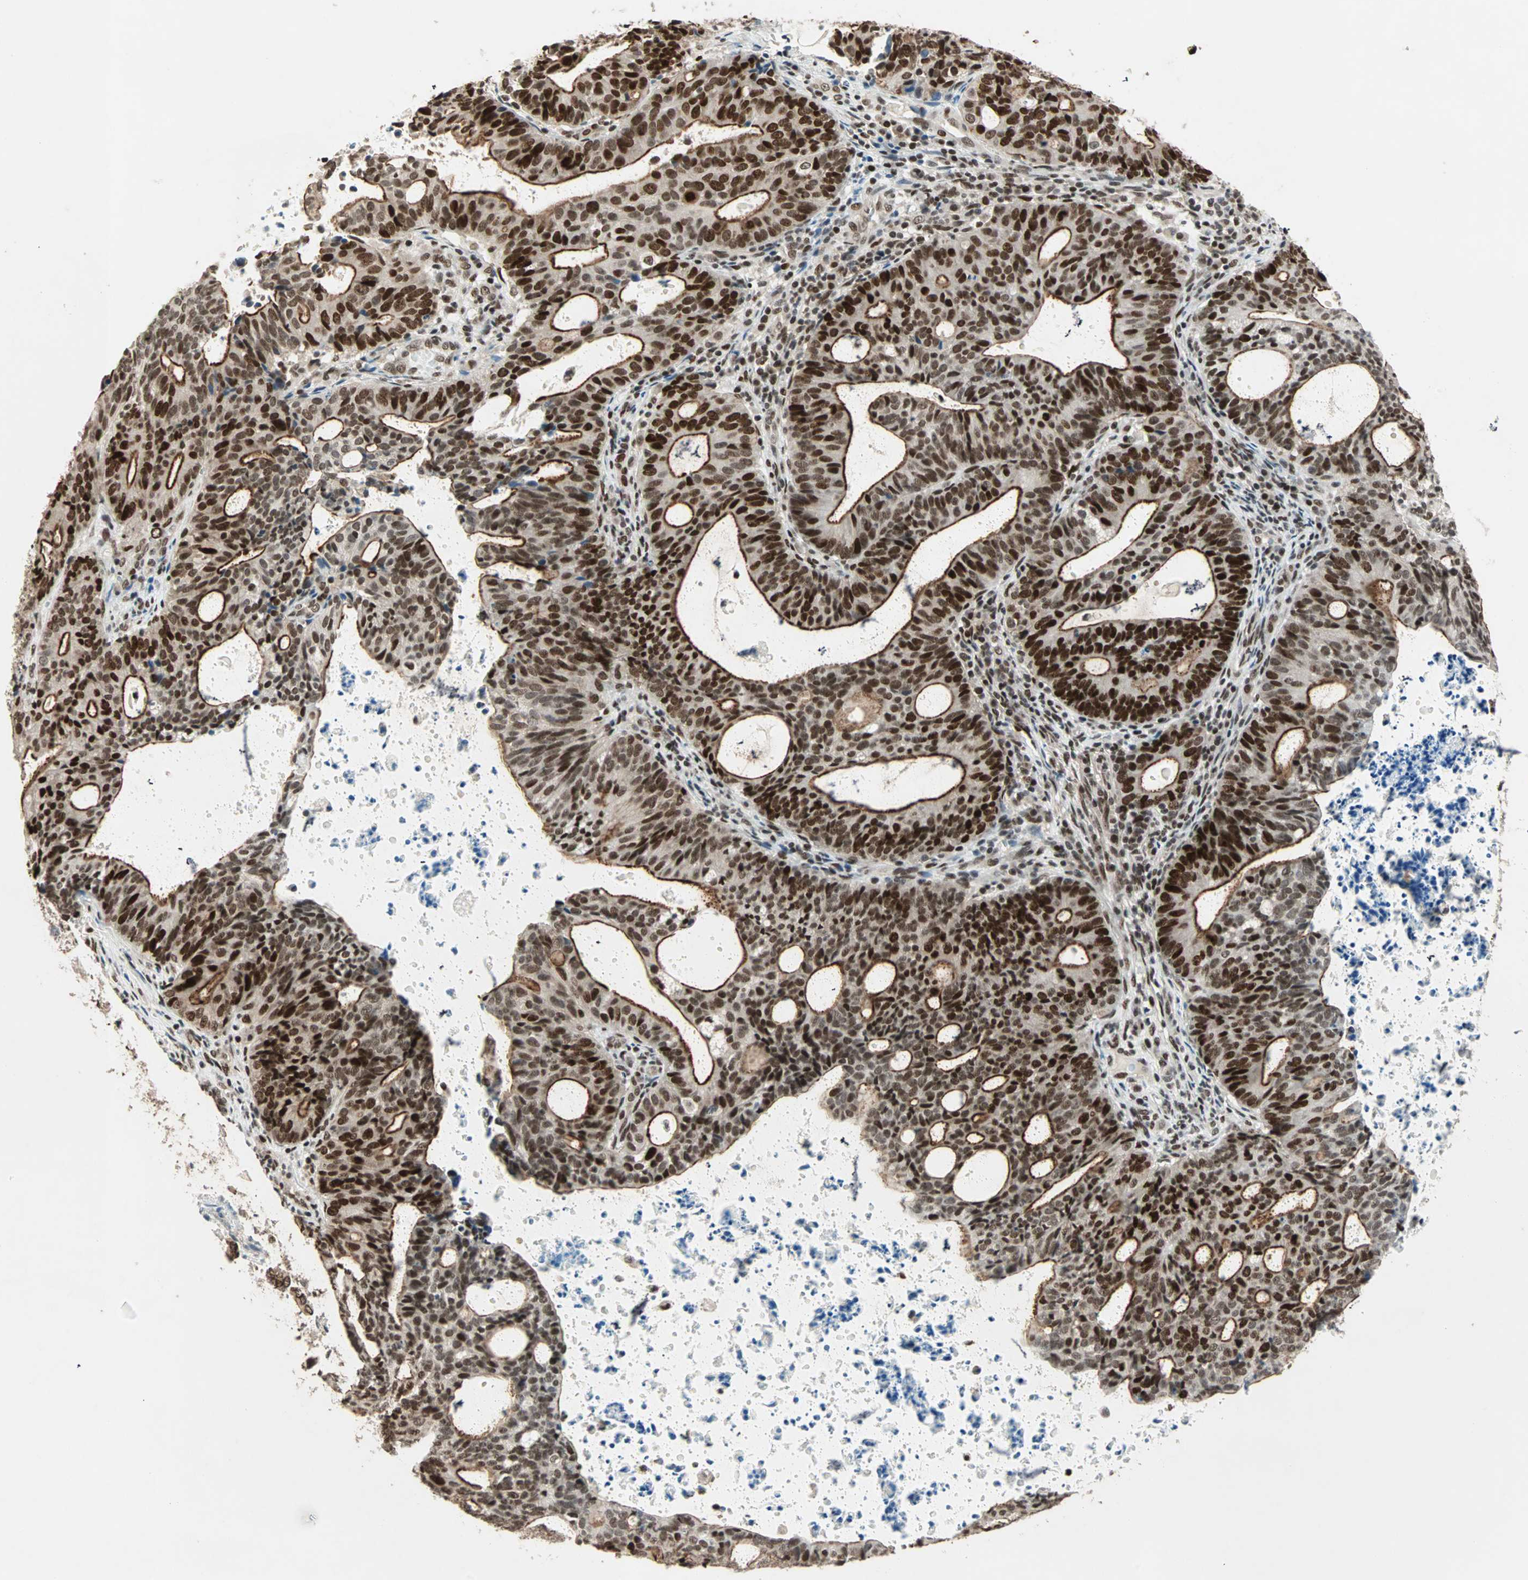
{"staining": {"intensity": "strong", "quantity": ">75%", "location": "cytoplasmic/membranous,nuclear"}, "tissue": "endometrial cancer", "cell_type": "Tumor cells", "image_type": "cancer", "snomed": [{"axis": "morphology", "description": "Adenocarcinoma, NOS"}, {"axis": "topography", "description": "Uterus"}], "caption": "Immunohistochemistry staining of endometrial cancer, which demonstrates high levels of strong cytoplasmic/membranous and nuclear staining in approximately >75% of tumor cells indicating strong cytoplasmic/membranous and nuclear protein expression. The staining was performed using DAB (3,3'-diaminobenzidine) (brown) for protein detection and nuclei were counterstained in hematoxylin (blue).", "gene": "MDC1", "patient": {"sex": "female", "age": 83}}